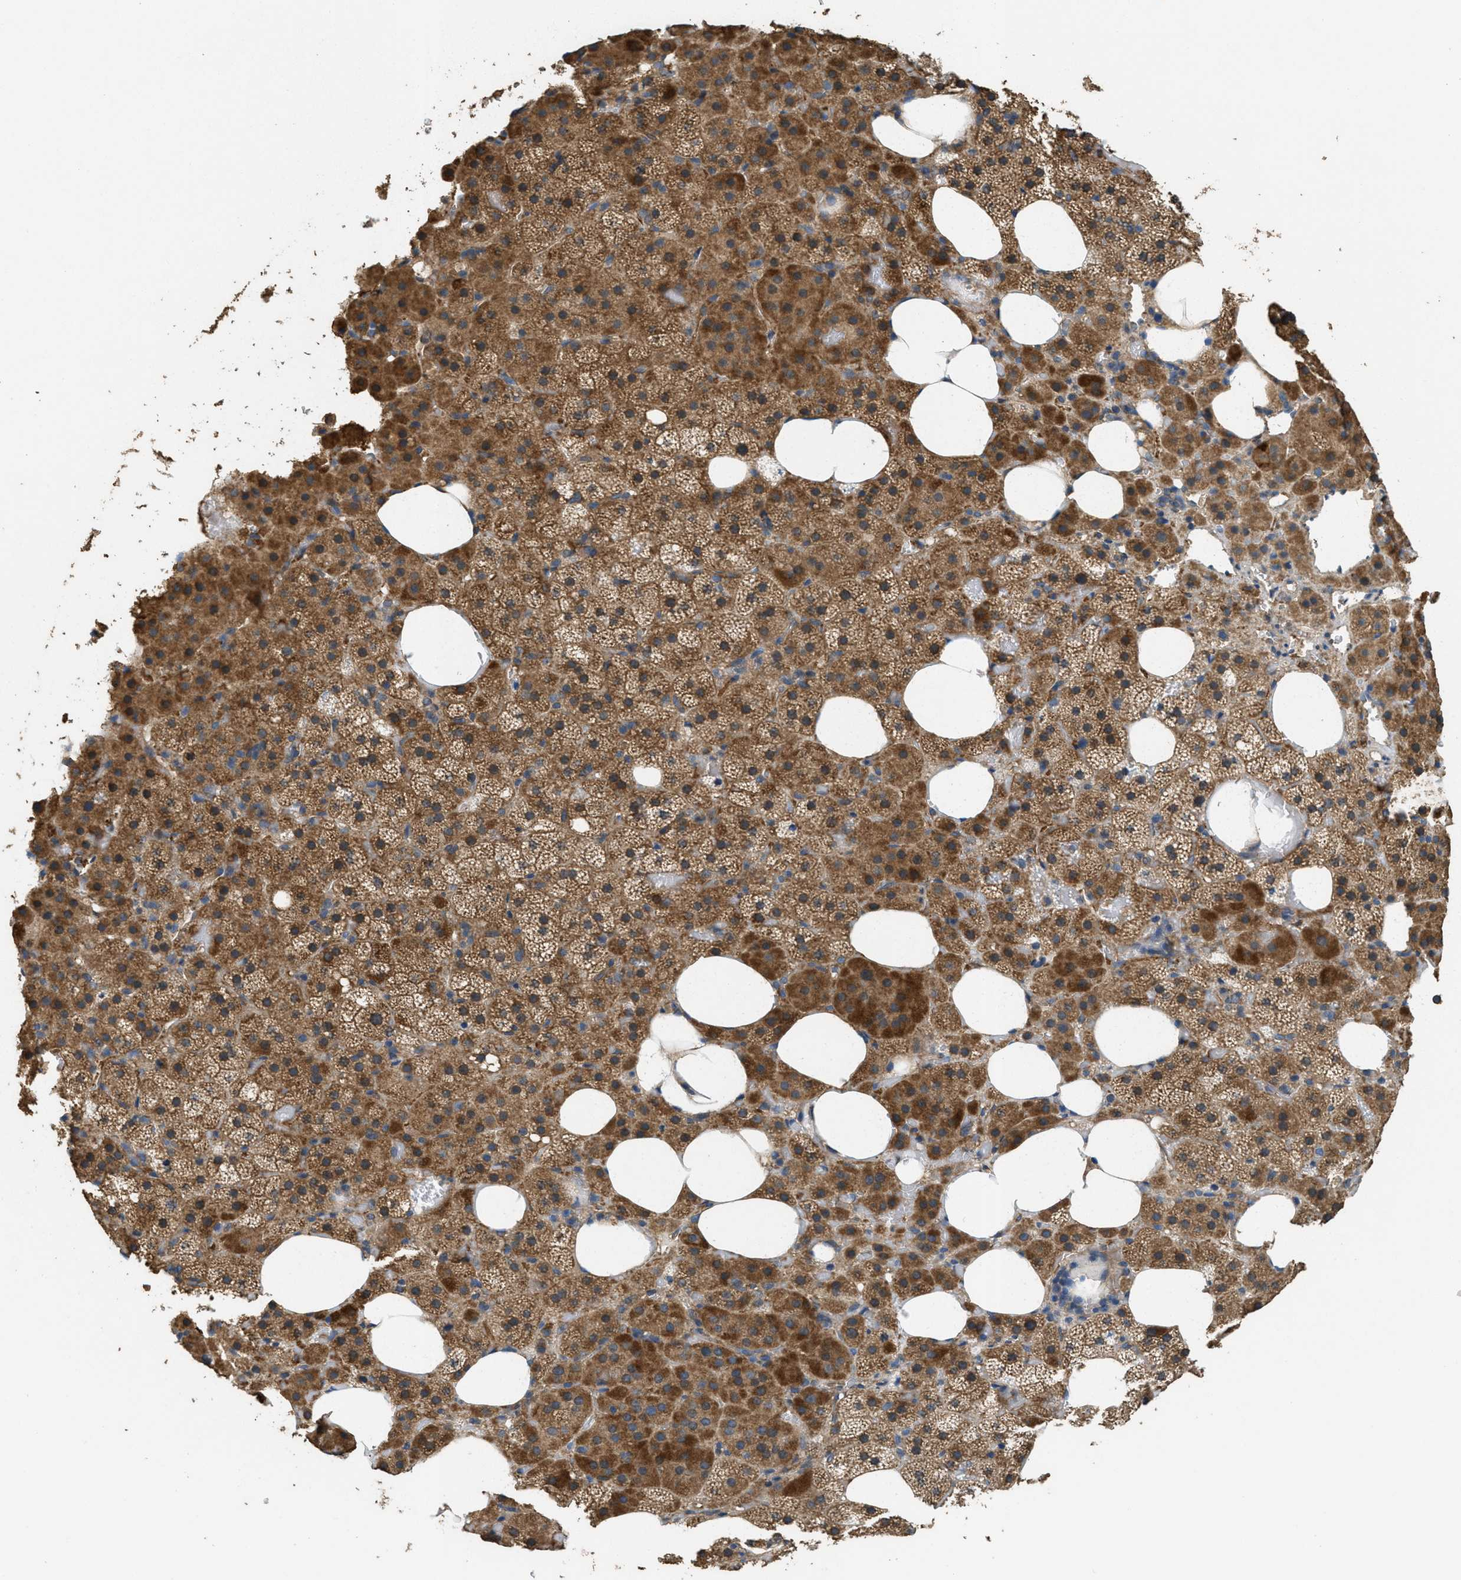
{"staining": {"intensity": "moderate", "quantity": ">75%", "location": "cytoplasmic/membranous"}, "tissue": "adrenal gland", "cell_type": "Glandular cells", "image_type": "normal", "snomed": [{"axis": "morphology", "description": "Normal tissue, NOS"}, {"axis": "topography", "description": "Adrenal gland"}], "caption": "Protein expression analysis of benign human adrenal gland reveals moderate cytoplasmic/membranous staining in approximately >75% of glandular cells.", "gene": "THBS2", "patient": {"sex": "female", "age": 59}}